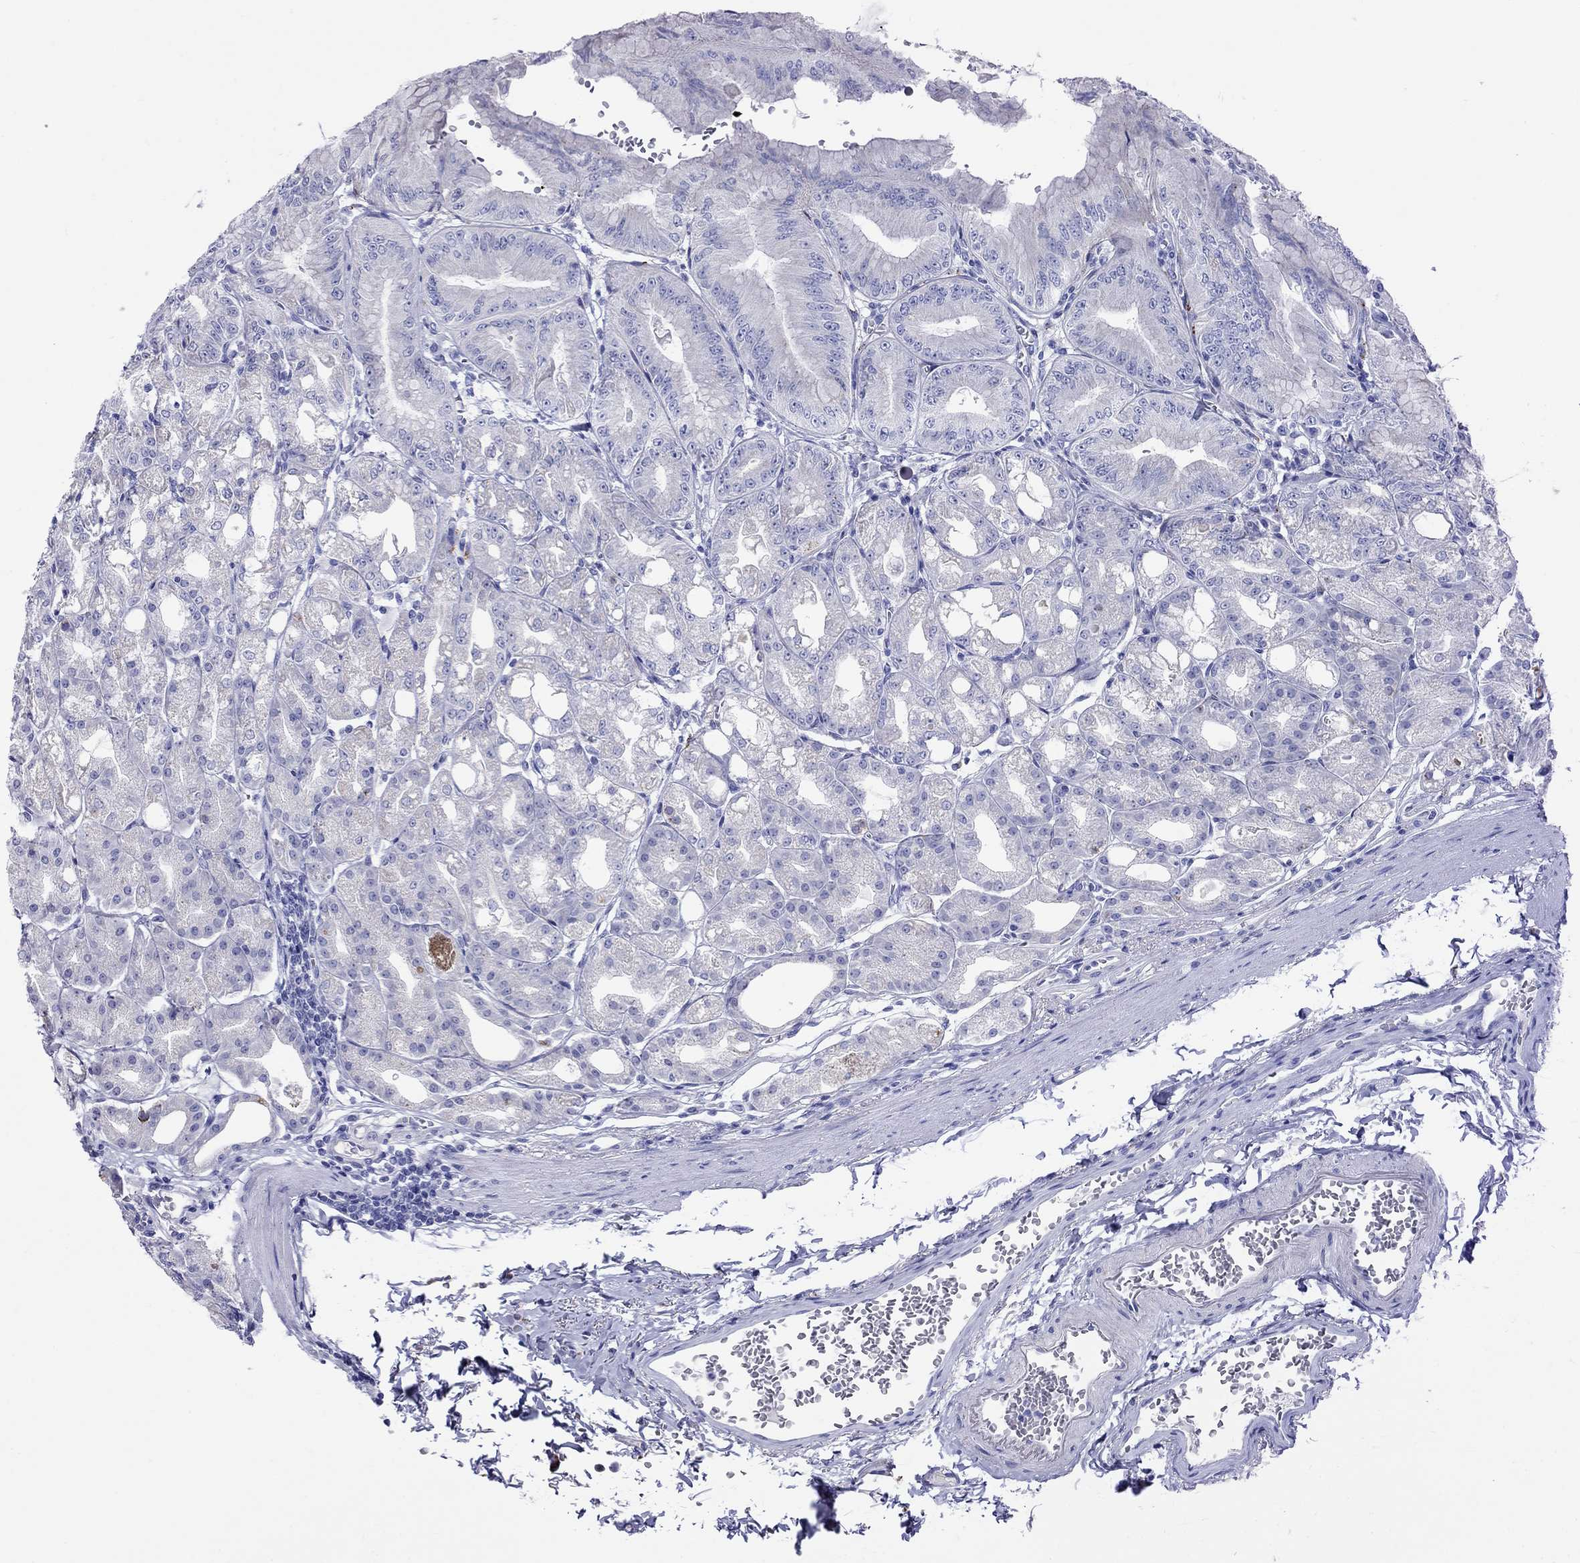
{"staining": {"intensity": "weak", "quantity": "<25%", "location": "cytoplasmic/membranous"}, "tissue": "stomach", "cell_type": "Glandular cells", "image_type": "normal", "snomed": [{"axis": "morphology", "description": "Normal tissue, NOS"}, {"axis": "topography", "description": "Stomach"}], "caption": "This is a image of IHC staining of benign stomach, which shows no positivity in glandular cells. Brightfield microscopy of immunohistochemistry stained with DAB (3,3'-diaminobenzidine) (brown) and hematoxylin (blue), captured at high magnification.", "gene": "CLPSL2", "patient": {"sex": "male", "age": 71}}